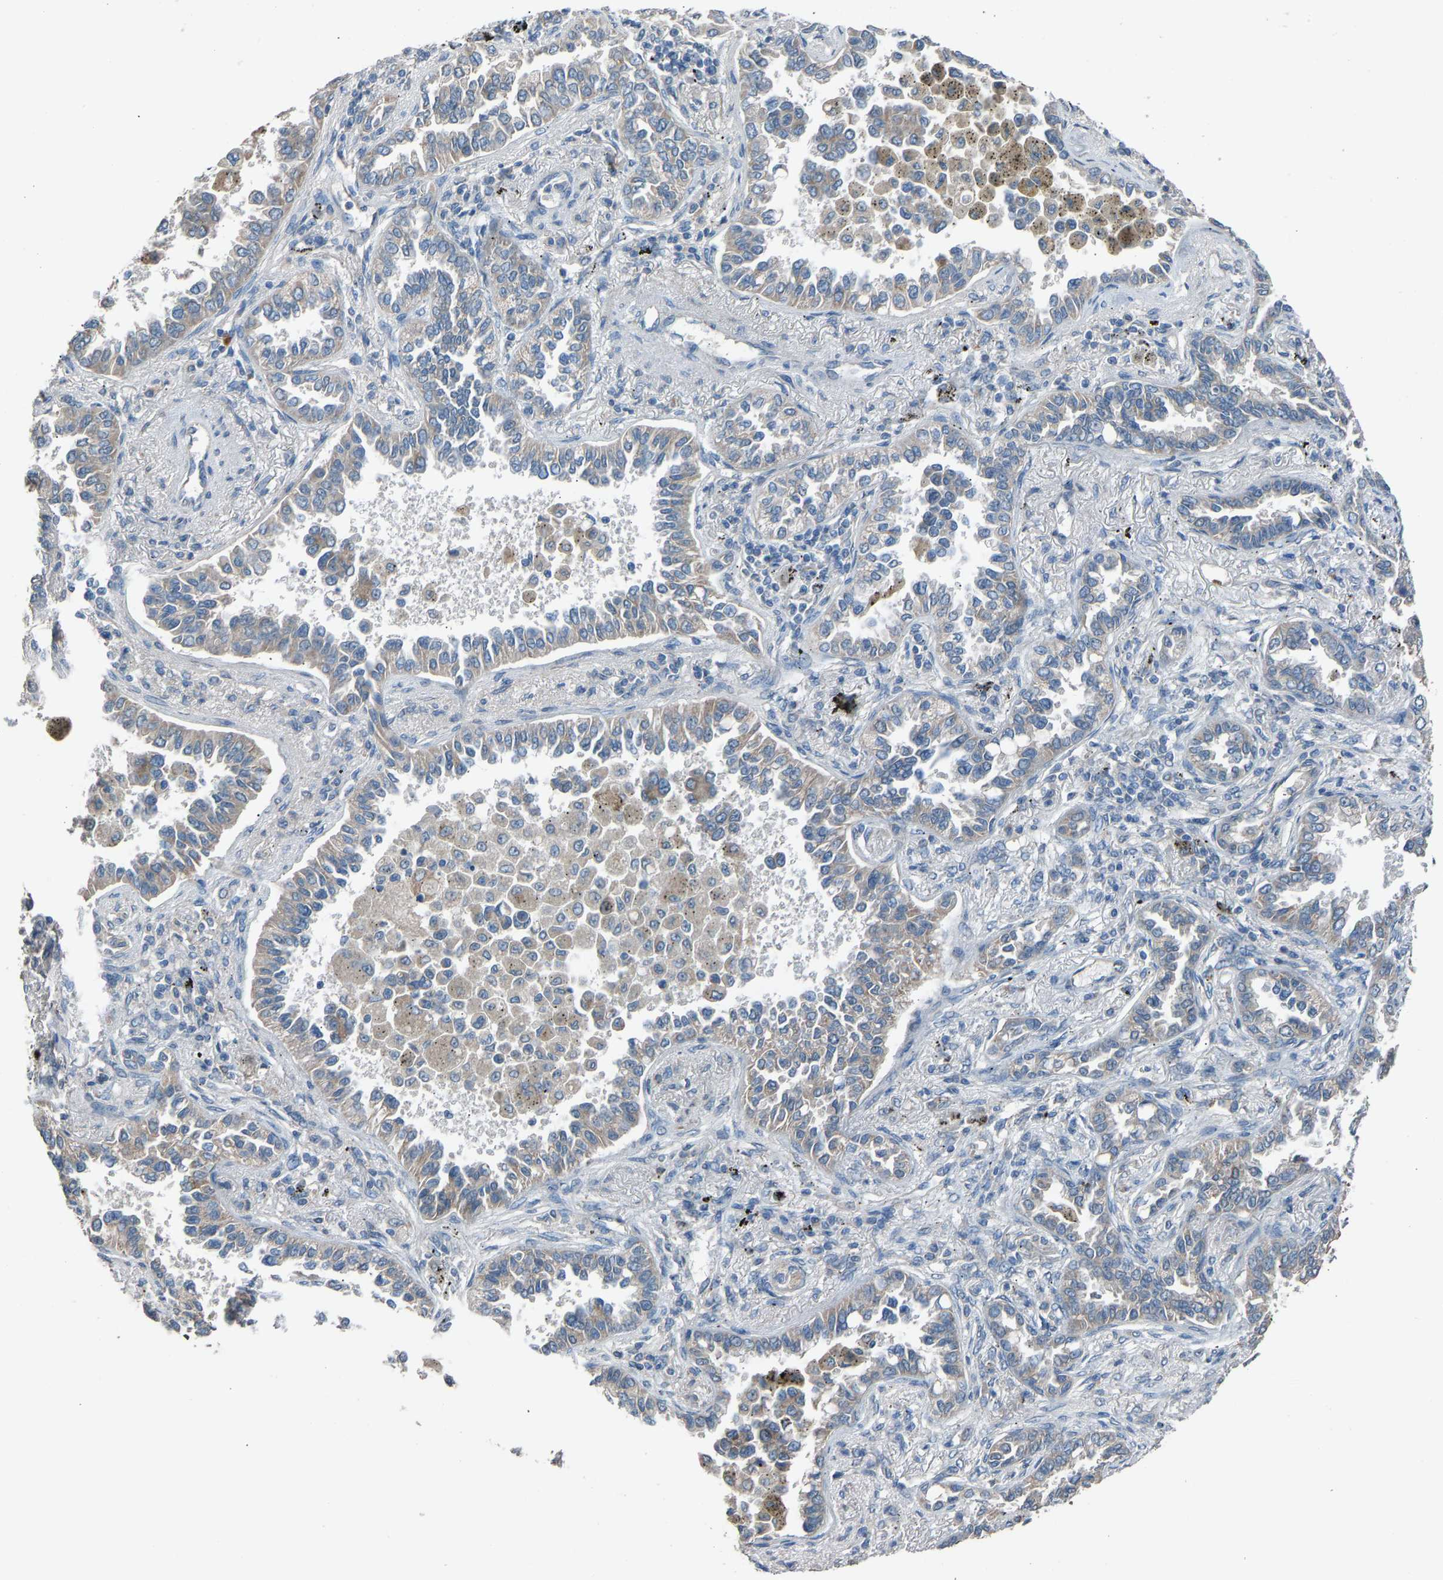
{"staining": {"intensity": "weak", "quantity": "<25%", "location": "cytoplasmic/membranous"}, "tissue": "lung cancer", "cell_type": "Tumor cells", "image_type": "cancer", "snomed": [{"axis": "morphology", "description": "Normal tissue, NOS"}, {"axis": "morphology", "description": "Adenocarcinoma, NOS"}, {"axis": "topography", "description": "Lung"}], "caption": "The immunohistochemistry (IHC) micrograph has no significant expression in tumor cells of adenocarcinoma (lung) tissue. The staining was performed using DAB (3,3'-diaminobenzidine) to visualize the protein expression in brown, while the nuclei were stained in blue with hematoxylin (Magnification: 20x).", "gene": "TGFBR3", "patient": {"sex": "male", "age": 59}}